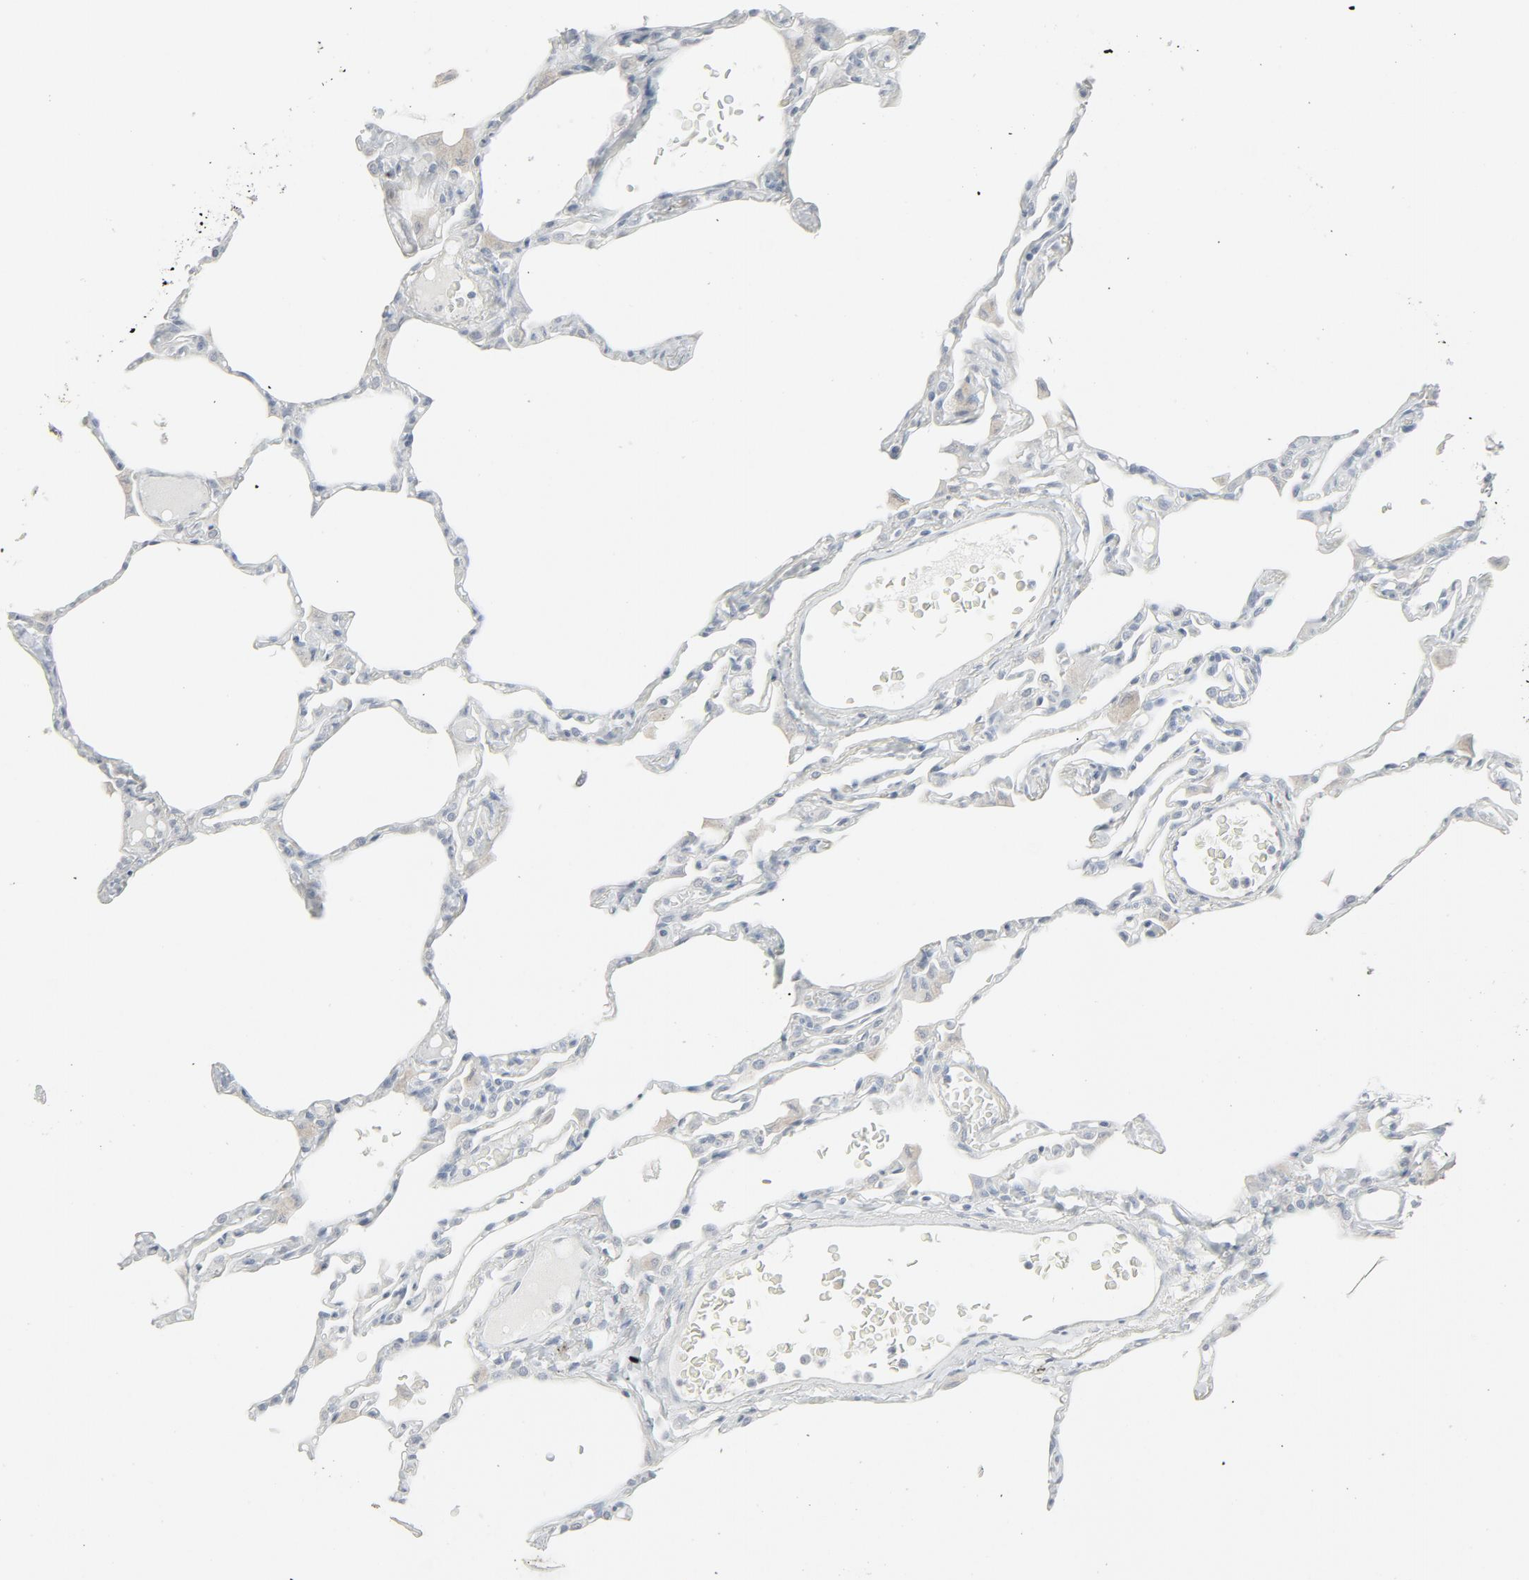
{"staining": {"intensity": "negative", "quantity": "none", "location": "none"}, "tissue": "lung", "cell_type": "Alveolar cells", "image_type": "normal", "snomed": [{"axis": "morphology", "description": "Normal tissue, NOS"}, {"axis": "topography", "description": "Lung"}], "caption": "A high-resolution histopathology image shows immunohistochemistry (IHC) staining of unremarkable lung, which exhibits no significant staining in alveolar cells.", "gene": "FGFR3", "patient": {"sex": "female", "age": 49}}